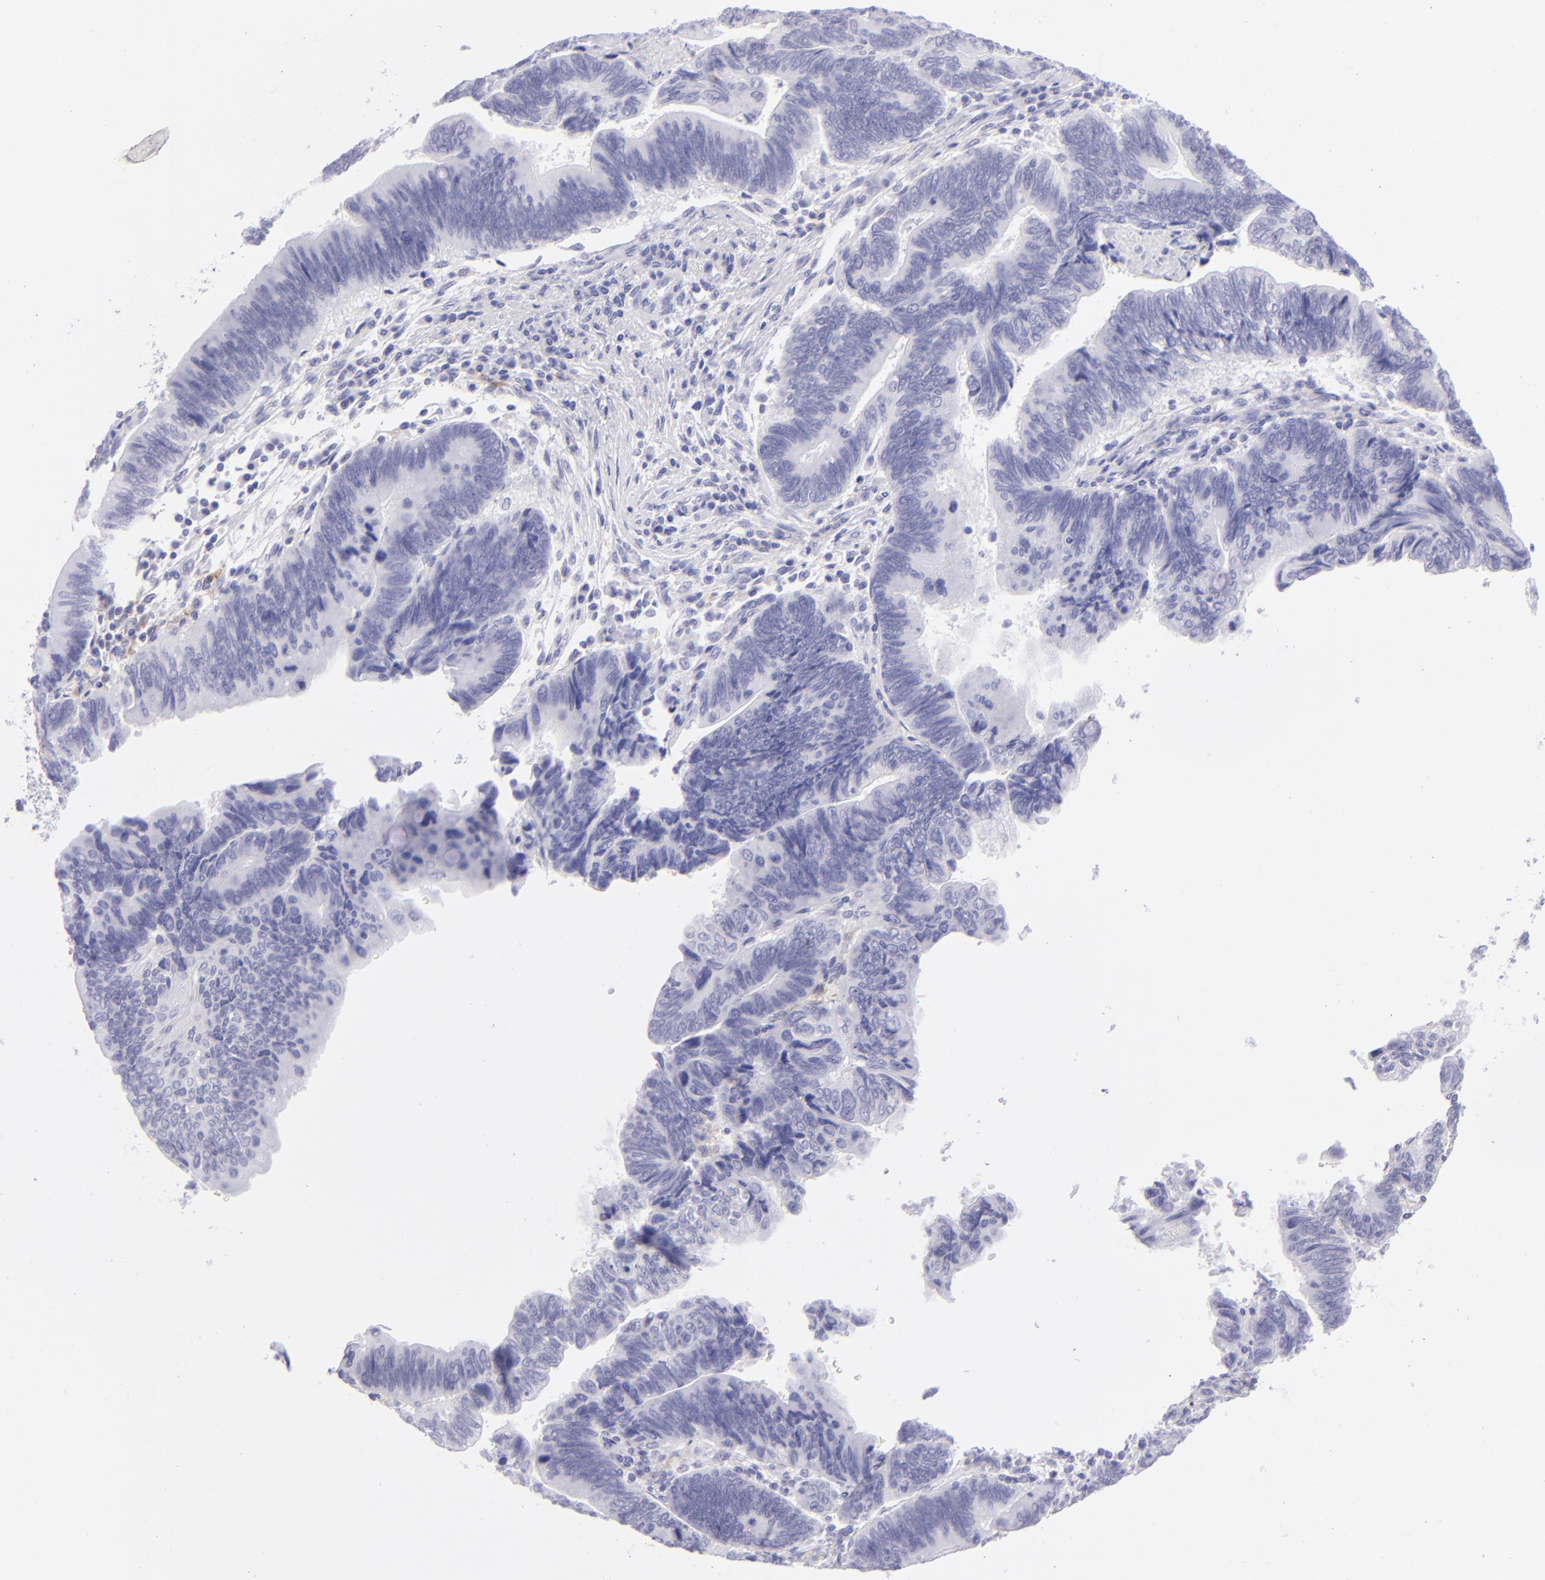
{"staining": {"intensity": "negative", "quantity": "none", "location": "none"}, "tissue": "pancreatic cancer", "cell_type": "Tumor cells", "image_type": "cancer", "snomed": [{"axis": "morphology", "description": "Adenocarcinoma, NOS"}, {"axis": "topography", "description": "Pancreas"}], "caption": "Photomicrograph shows no protein expression in tumor cells of pancreatic cancer tissue.", "gene": "CD72", "patient": {"sex": "female", "age": 70}}